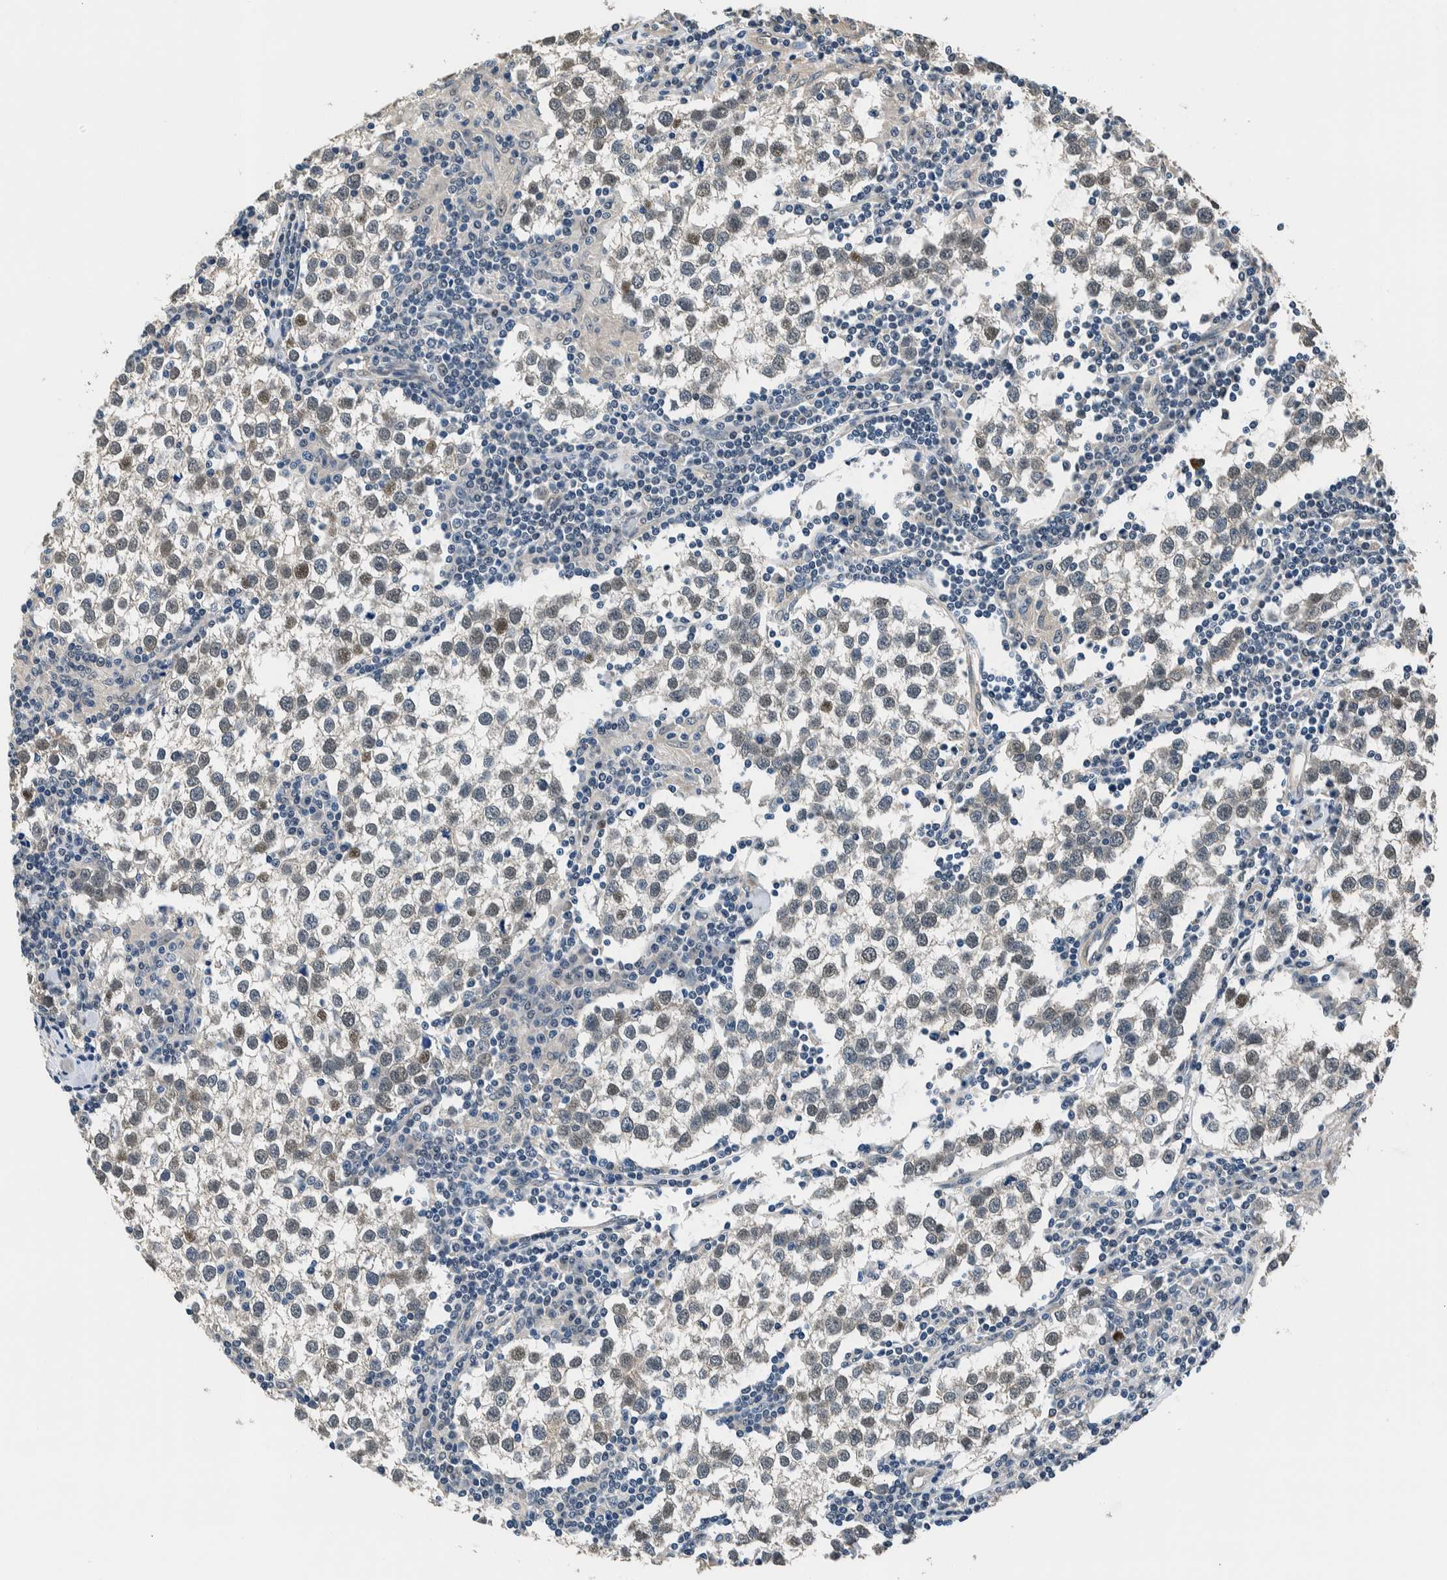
{"staining": {"intensity": "weak", "quantity": "<25%", "location": "nuclear"}, "tissue": "testis cancer", "cell_type": "Tumor cells", "image_type": "cancer", "snomed": [{"axis": "morphology", "description": "Seminoma, NOS"}, {"axis": "morphology", "description": "Carcinoma, Embryonal, NOS"}, {"axis": "topography", "description": "Testis"}], "caption": "This histopathology image is of testis cancer (seminoma) stained with IHC to label a protein in brown with the nuclei are counter-stained blue. There is no staining in tumor cells.", "gene": "NIBAN2", "patient": {"sex": "male", "age": 36}}